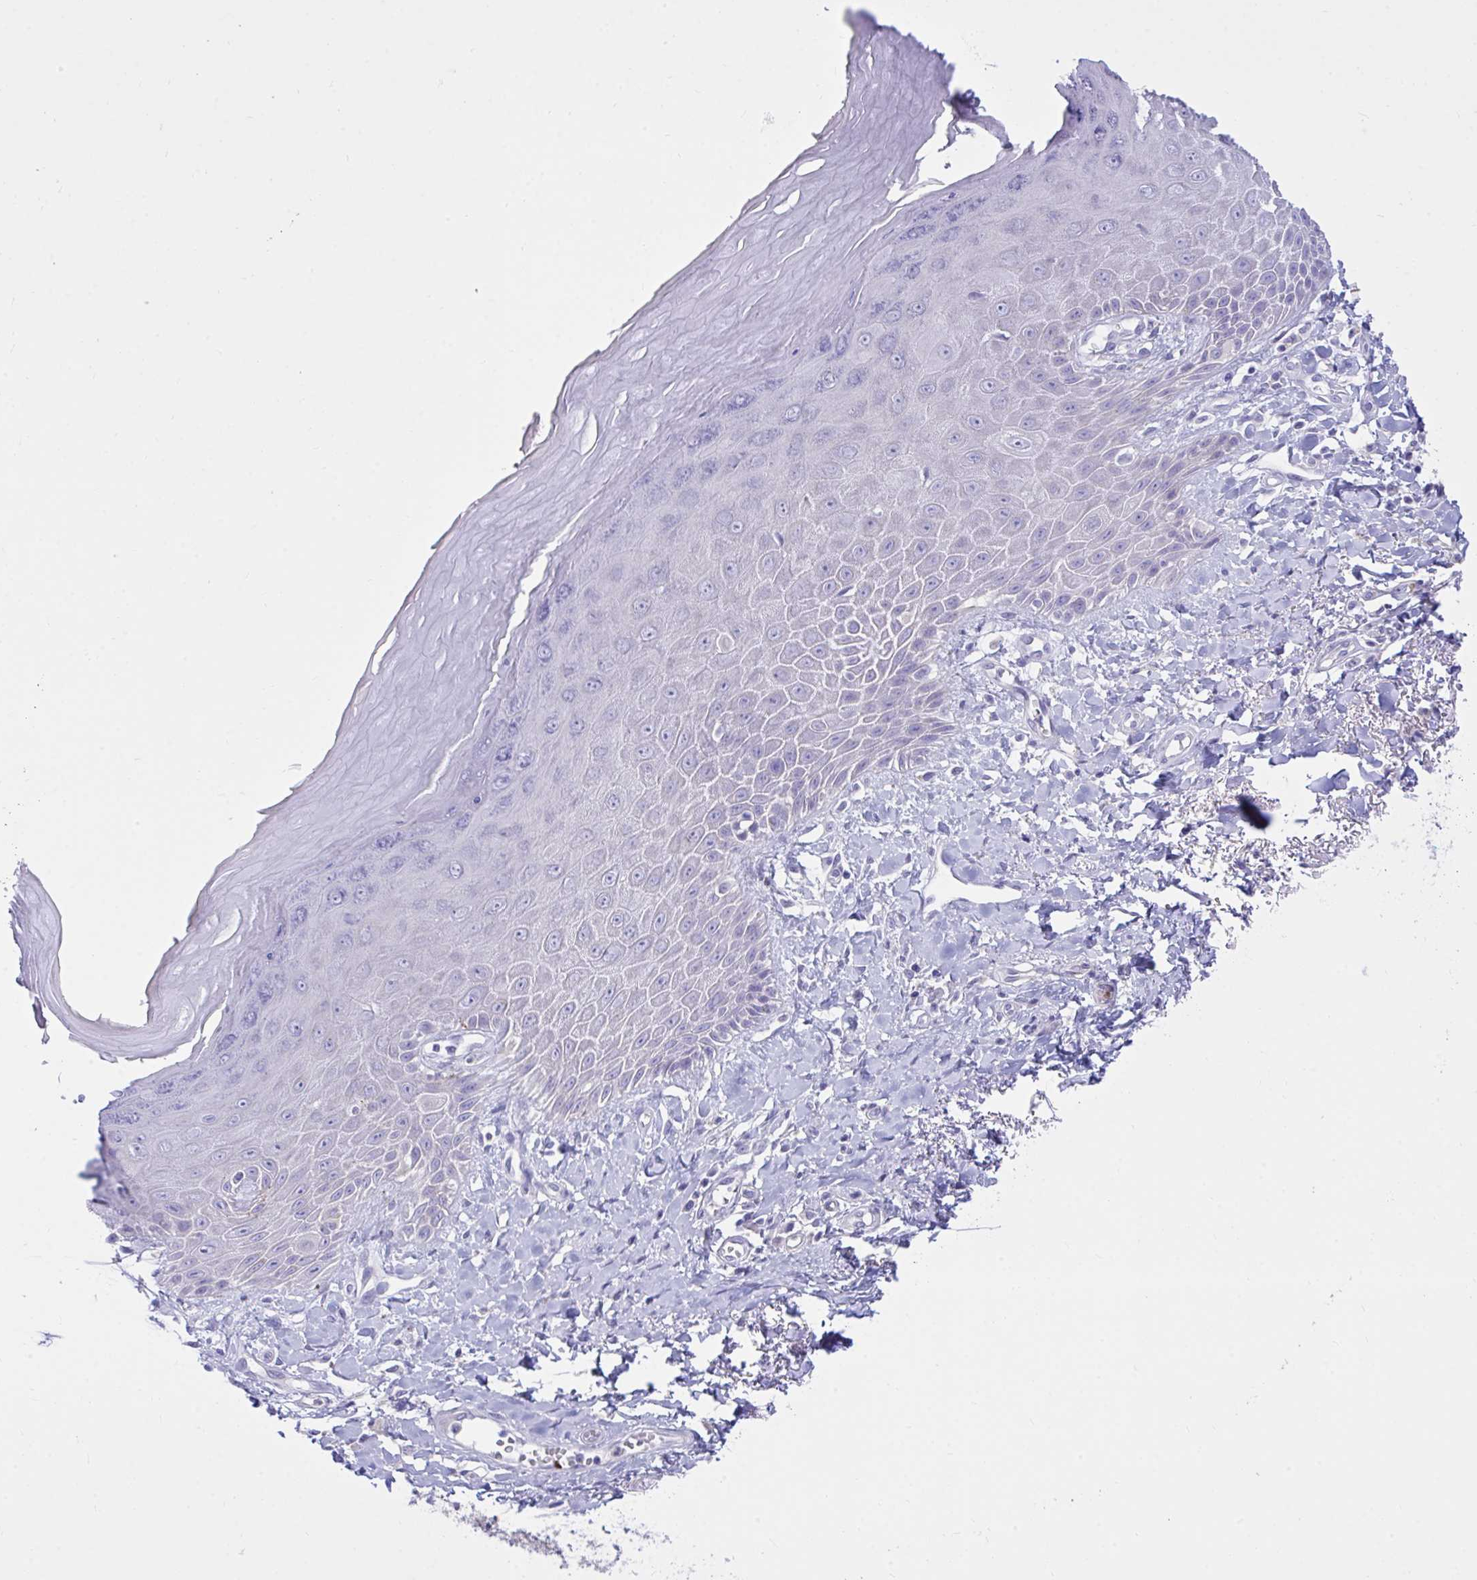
{"staining": {"intensity": "negative", "quantity": "none", "location": "none"}, "tissue": "skin", "cell_type": "Epidermal cells", "image_type": "normal", "snomed": [{"axis": "morphology", "description": "Normal tissue, NOS"}, {"axis": "topography", "description": "Anal"}, {"axis": "topography", "description": "Peripheral nerve tissue"}], "caption": "High power microscopy histopathology image of an immunohistochemistry (IHC) photomicrograph of benign skin, revealing no significant expression in epidermal cells. (Brightfield microscopy of DAB immunohistochemistry (IHC) at high magnification).", "gene": "PLEKHH1", "patient": {"sex": "male", "age": 78}}